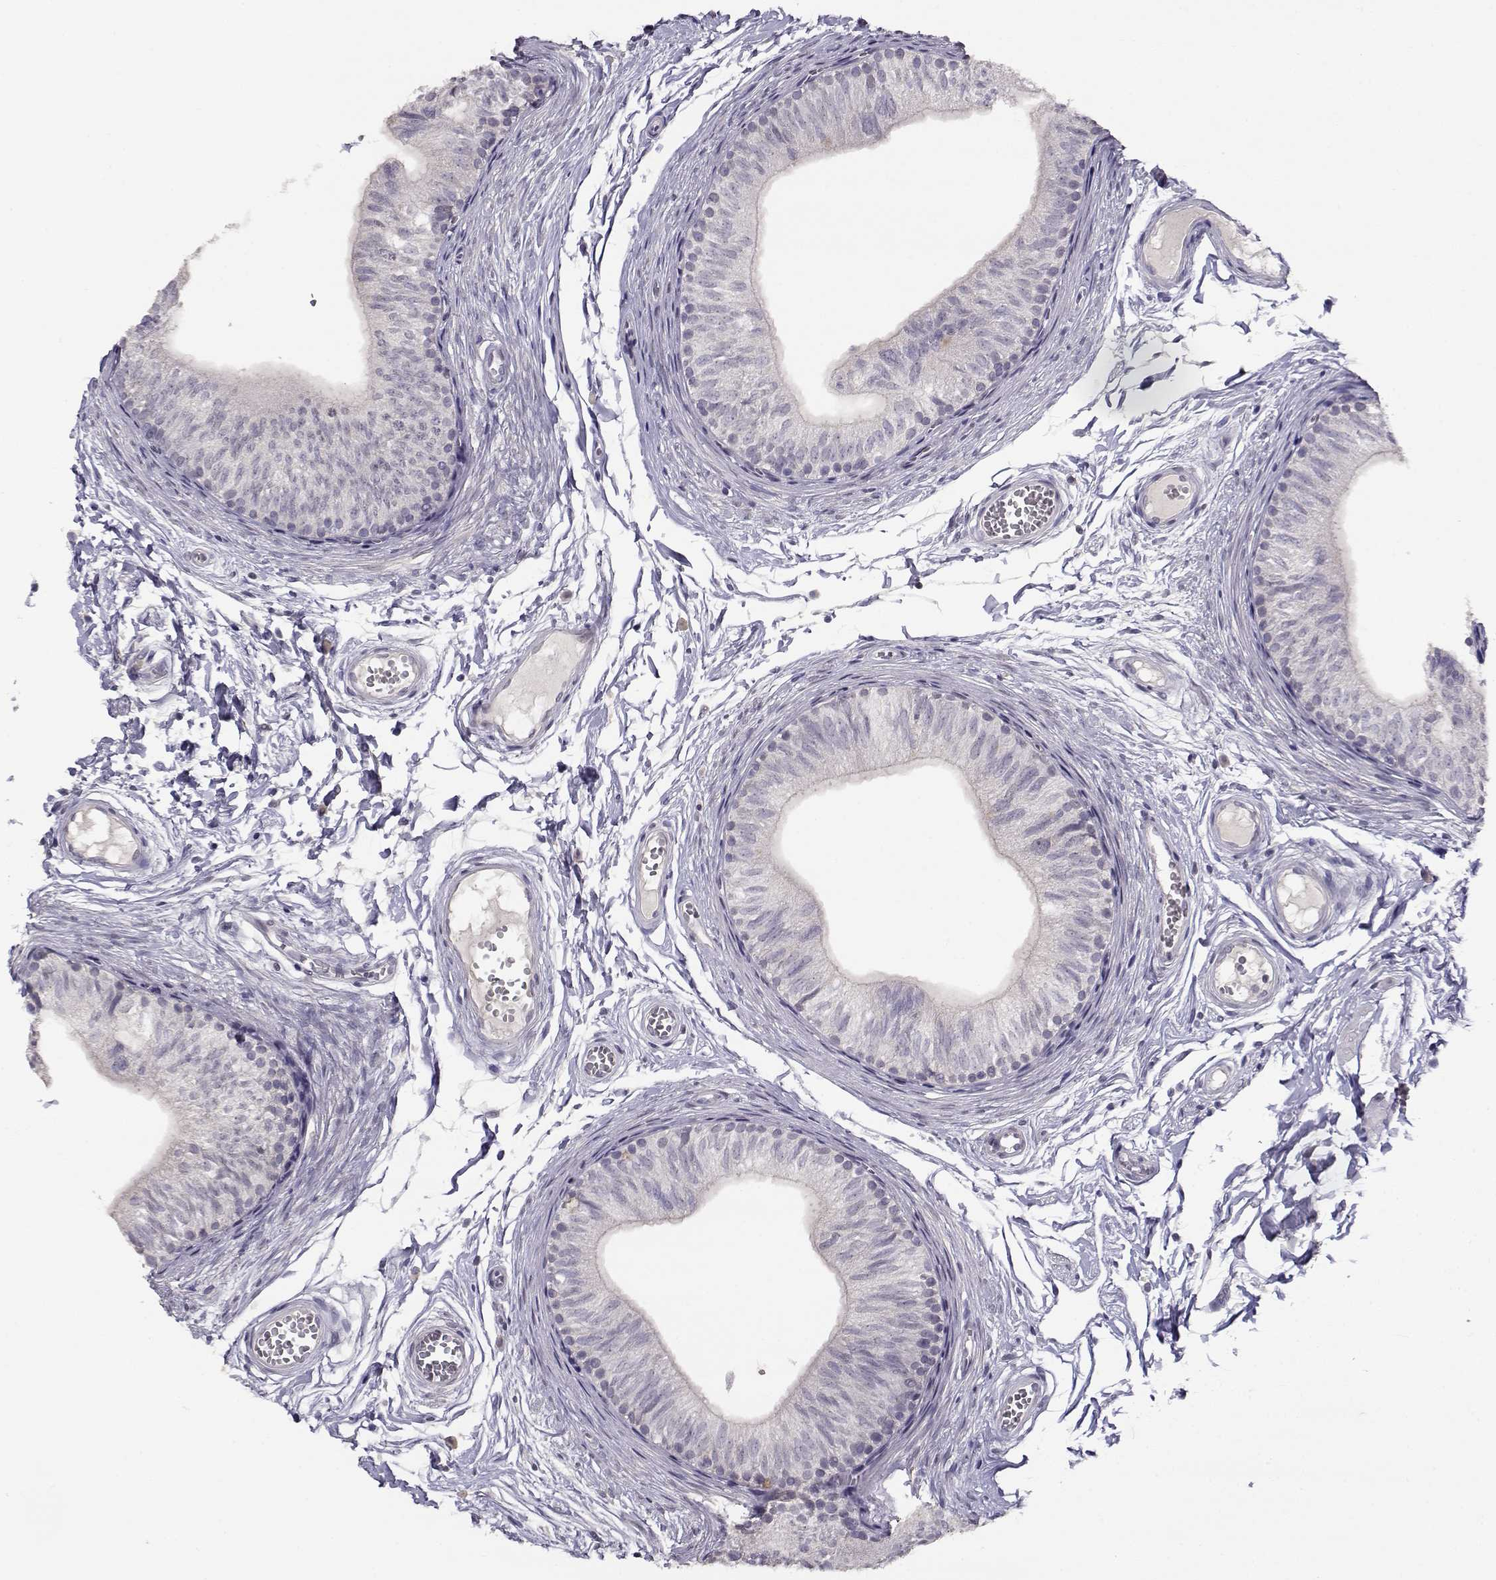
{"staining": {"intensity": "negative", "quantity": "none", "location": "none"}, "tissue": "epididymis", "cell_type": "Glandular cells", "image_type": "normal", "snomed": [{"axis": "morphology", "description": "Normal tissue, NOS"}, {"axis": "topography", "description": "Epididymis"}], "caption": "Epididymis stained for a protein using IHC exhibits no staining glandular cells.", "gene": "RHOXF2", "patient": {"sex": "male", "age": 22}}